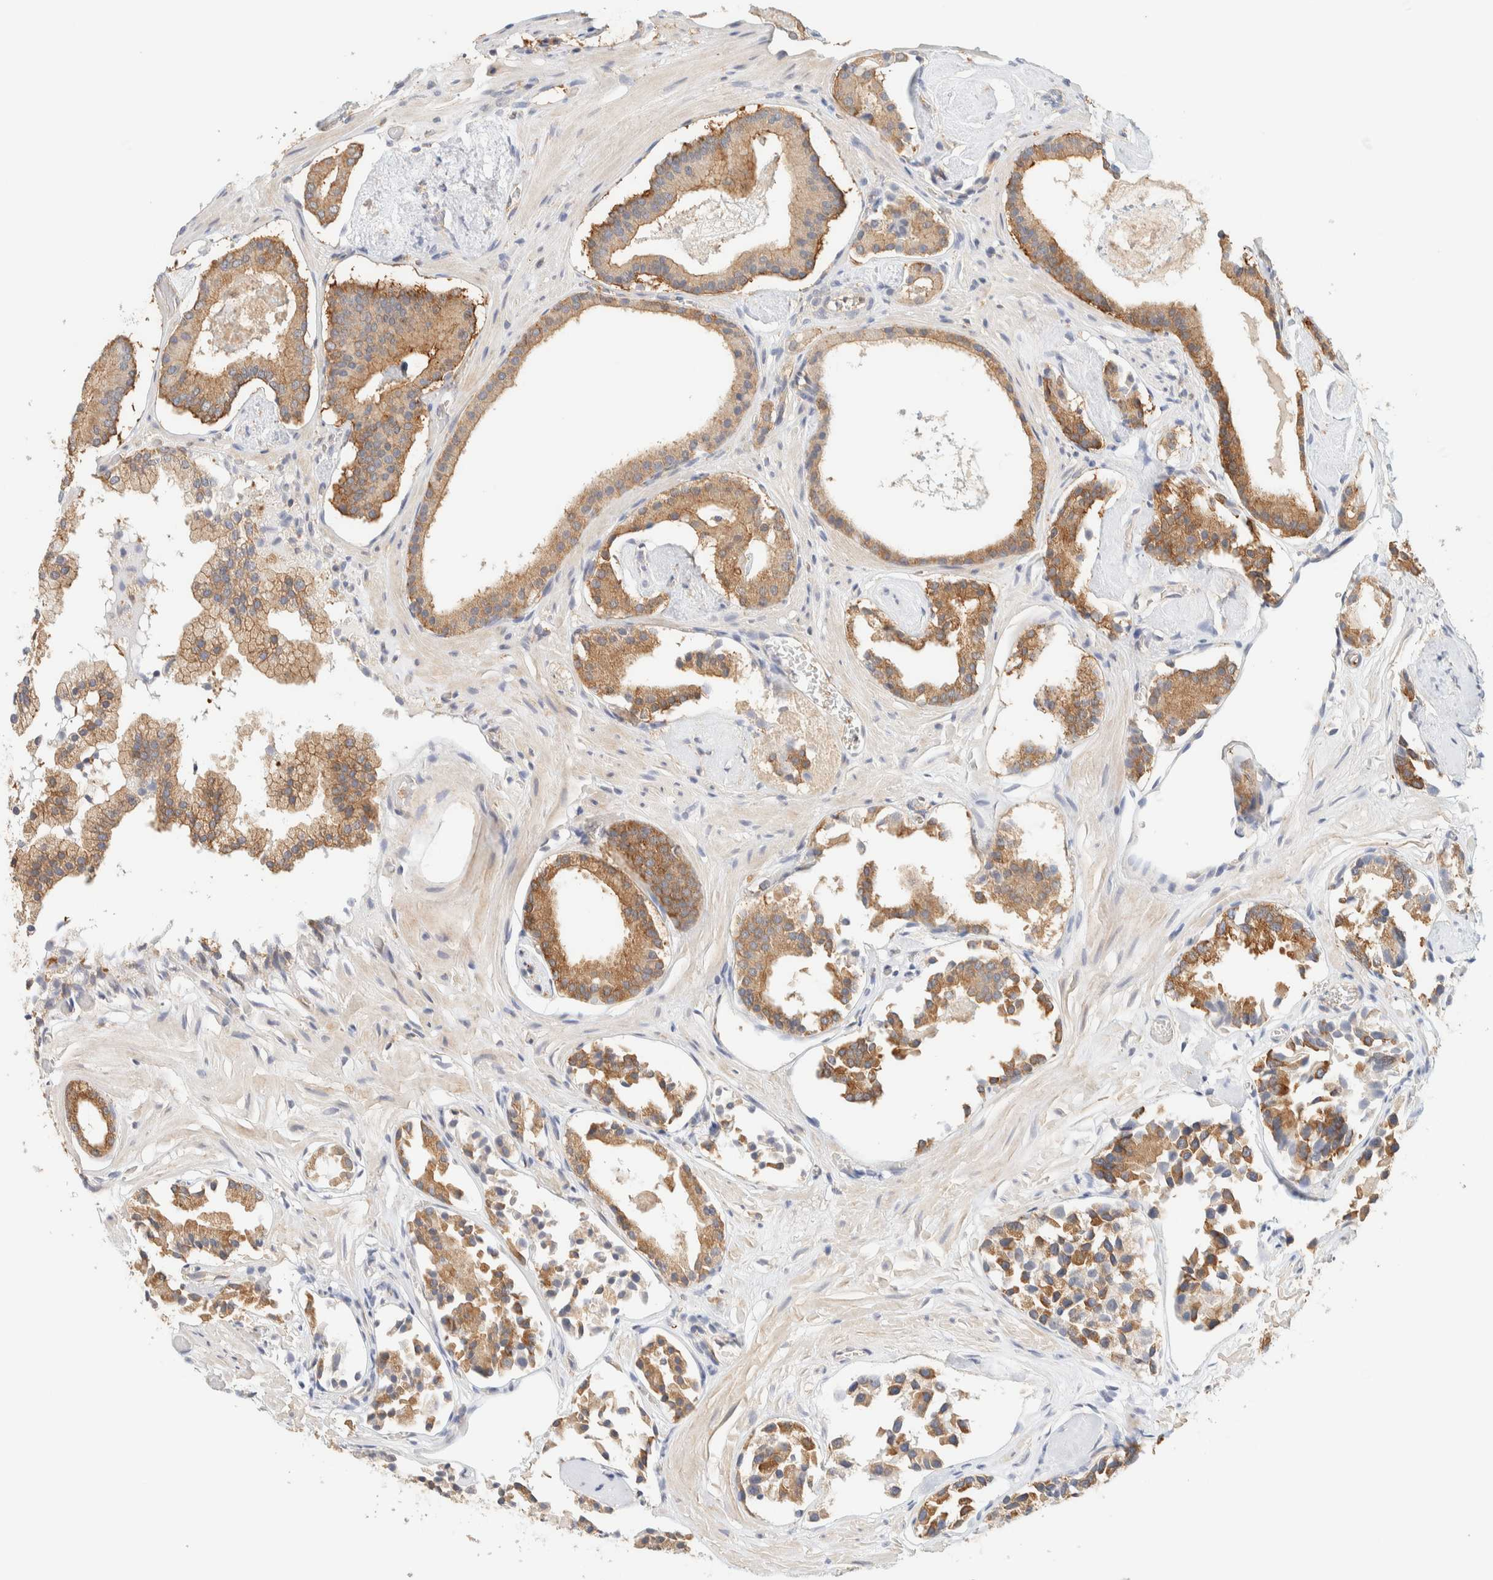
{"staining": {"intensity": "moderate", "quantity": ">75%", "location": "cytoplasmic/membranous"}, "tissue": "prostate cancer", "cell_type": "Tumor cells", "image_type": "cancer", "snomed": [{"axis": "morphology", "description": "Adenocarcinoma, Low grade"}, {"axis": "topography", "description": "Prostate"}], "caption": "Low-grade adenocarcinoma (prostate) stained with DAB immunohistochemistry shows medium levels of moderate cytoplasmic/membranous staining in about >75% of tumor cells. (IHC, brightfield microscopy, high magnification).", "gene": "TBC1D8B", "patient": {"sex": "male", "age": 51}}